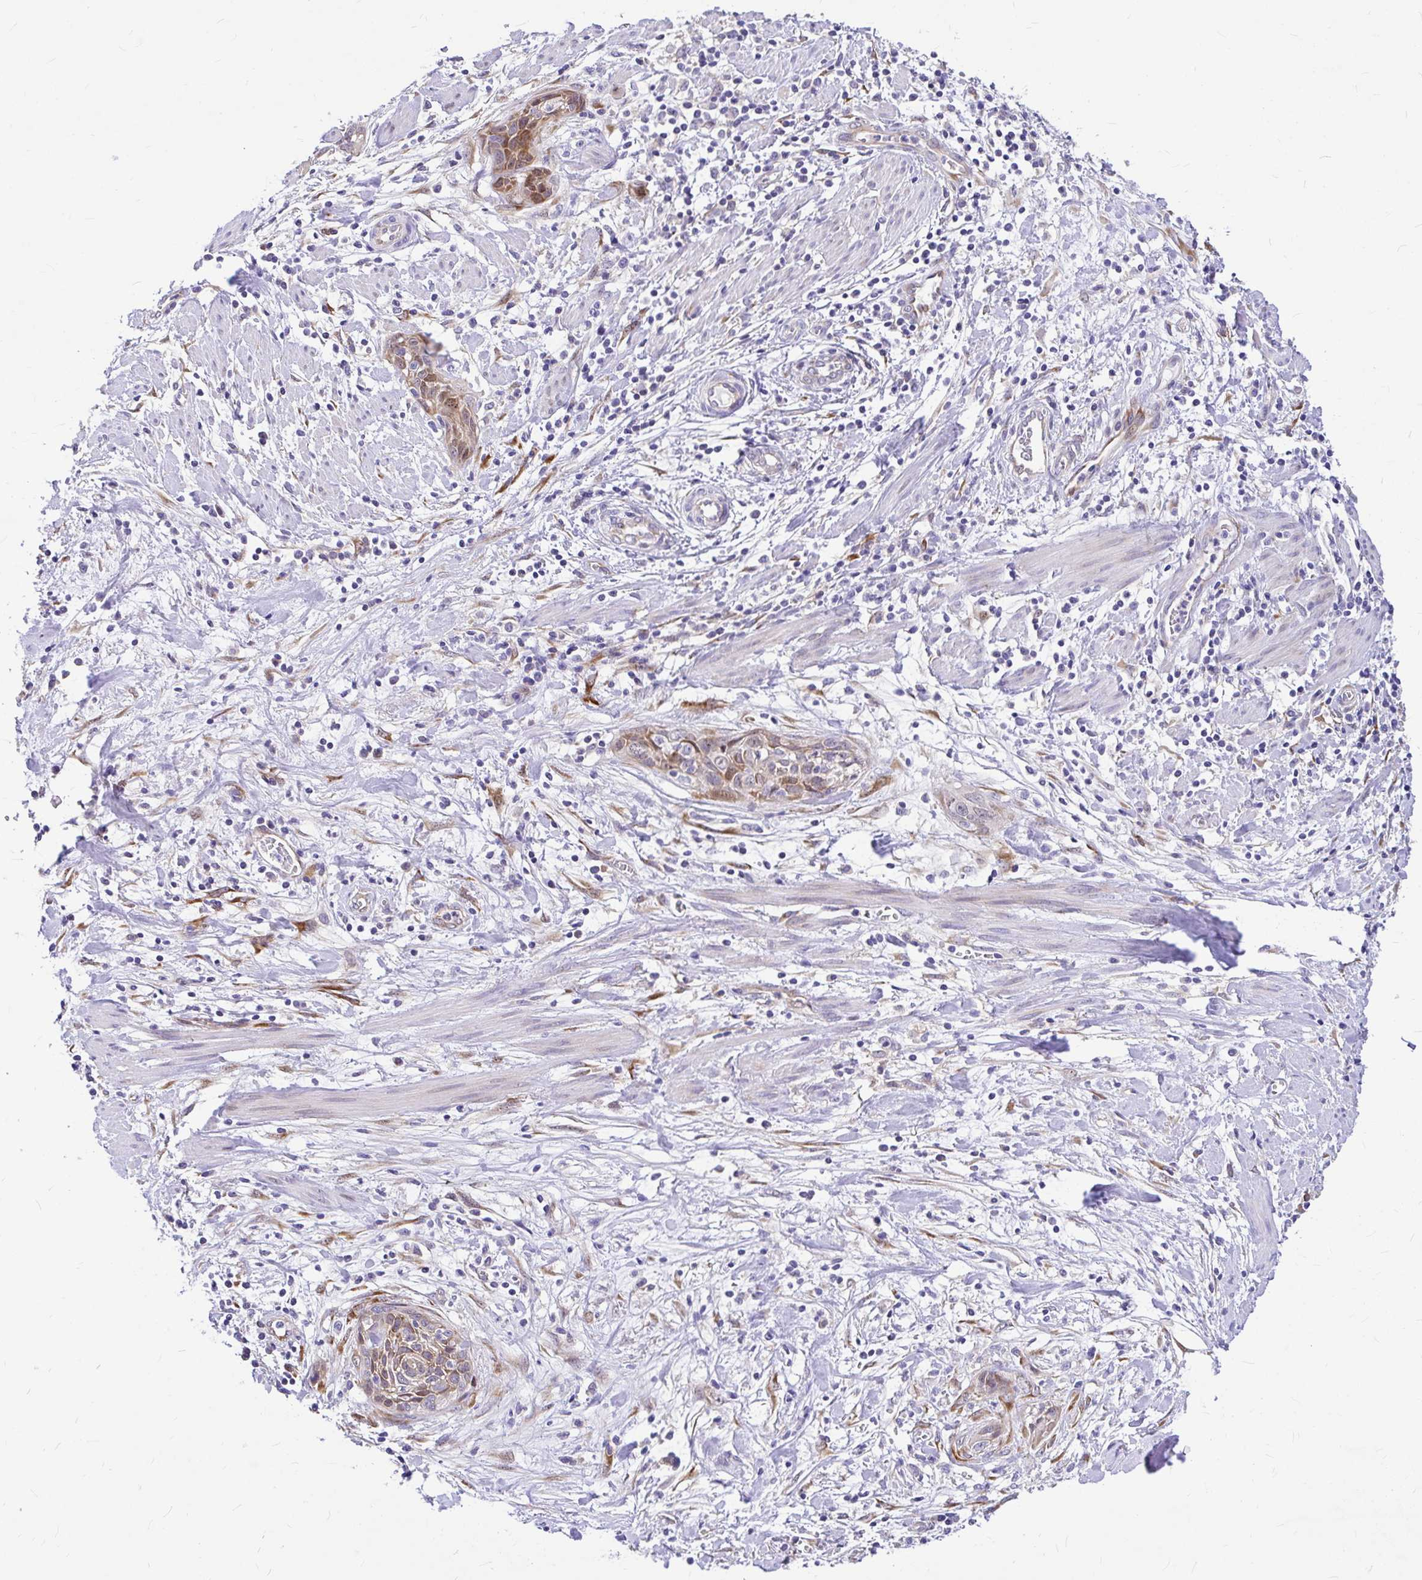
{"staining": {"intensity": "moderate", "quantity": "25%-75%", "location": "cytoplasmic/membranous"}, "tissue": "cervical cancer", "cell_type": "Tumor cells", "image_type": "cancer", "snomed": [{"axis": "morphology", "description": "Squamous cell carcinoma, NOS"}, {"axis": "topography", "description": "Cervix"}], "caption": "The micrograph demonstrates a brown stain indicating the presence of a protein in the cytoplasmic/membranous of tumor cells in squamous cell carcinoma (cervical). (IHC, brightfield microscopy, high magnification).", "gene": "GABBR2", "patient": {"sex": "female", "age": 55}}